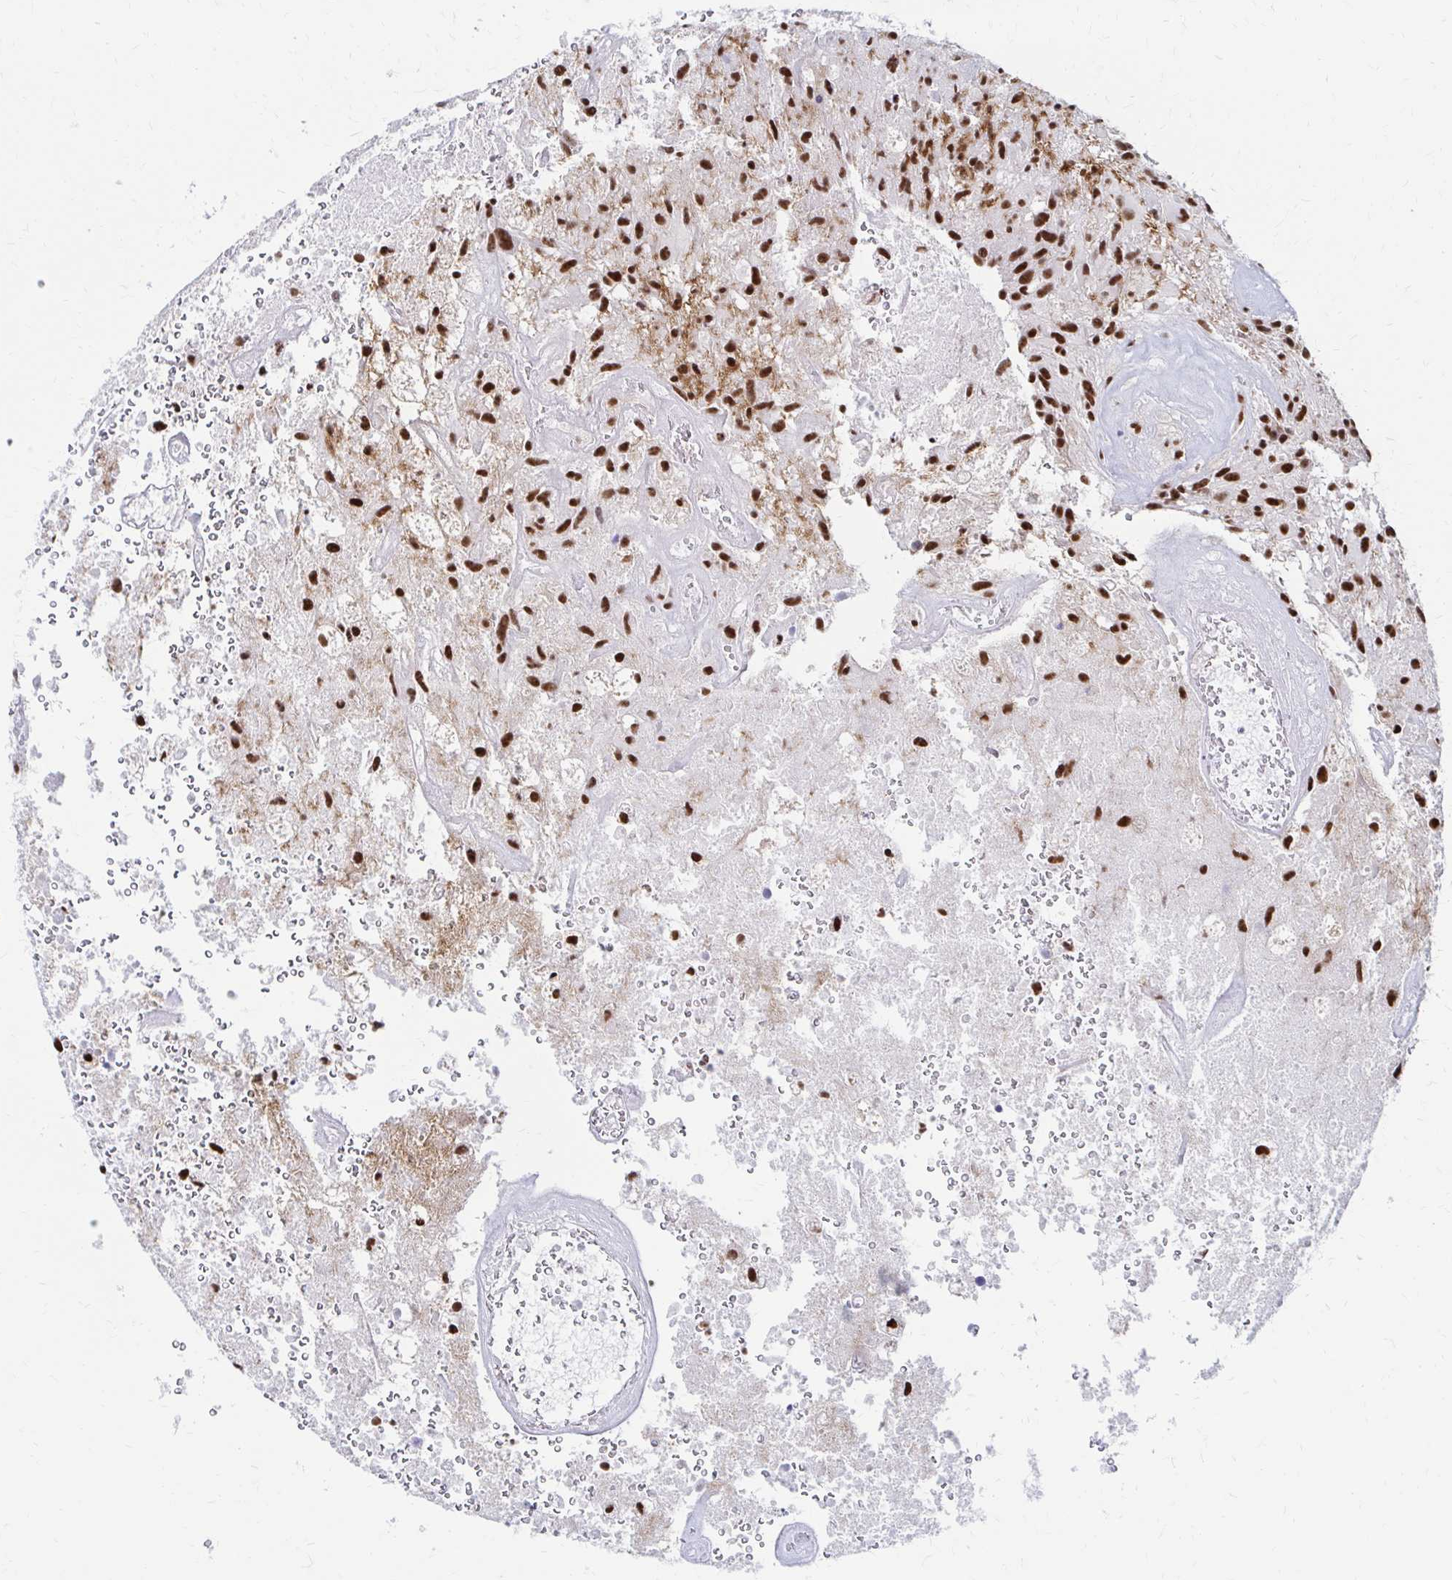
{"staining": {"intensity": "moderate", "quantity": ">75%", "location": "nuclear"}, "tissue": "glioma", "cell_type": "Tumor cells", "image_type": "cancer", "snomed": [{"axis": "morphology", "description": "Glioma, malignant, High grade"}, {"axis": "topography", "description": "Brain"}], "caption": "A histopathology image showing moderate nuclear positivity in approximately >75% of tumor cells in high-grade glioma (malignant), as visualized by brown immunohistochemical staining.", "gene": "CNKSR3", "patient": {"sex": "female", "age": 70}}